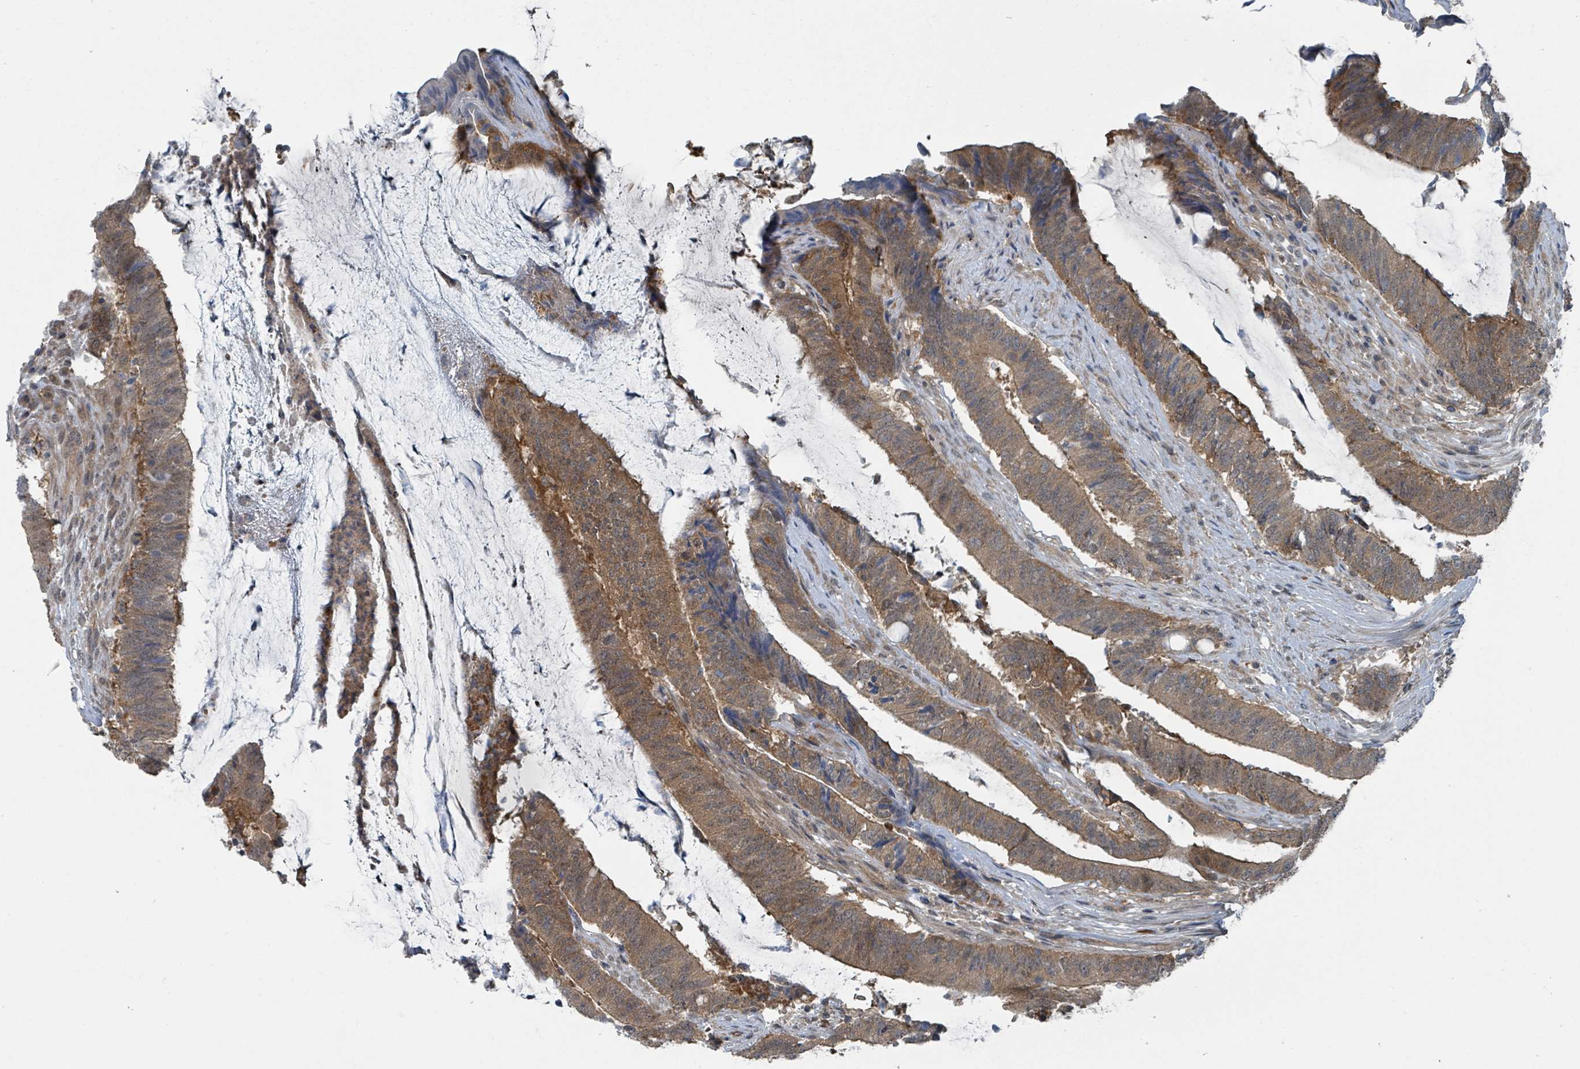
{"staining": {"intensity": "moderate", "quantity": ">75%", "location": "cytoplasmic/membranous"}, "tissue": "colorectal cancer", "cell_type": "Tumor cells", "image_type": "cancer", "snomed": [{"axis": "morphology", "description": "Adenocarcinoma, NOS"}, {"axis": "topography", "description": "Colon"}], "caption": "Colorectal adenocarcinoma was stained to show a protein in brown. There is medium levels of moderate cytoplasmic/membranous expression in about >75% of tumor cells. Using DAB (brown) and hematoxylin (blue) stains, captured at high magnification using brightfield microscopy.", "gene": "GOLGA7", "patient": {"sex": "female", "age": 43}}